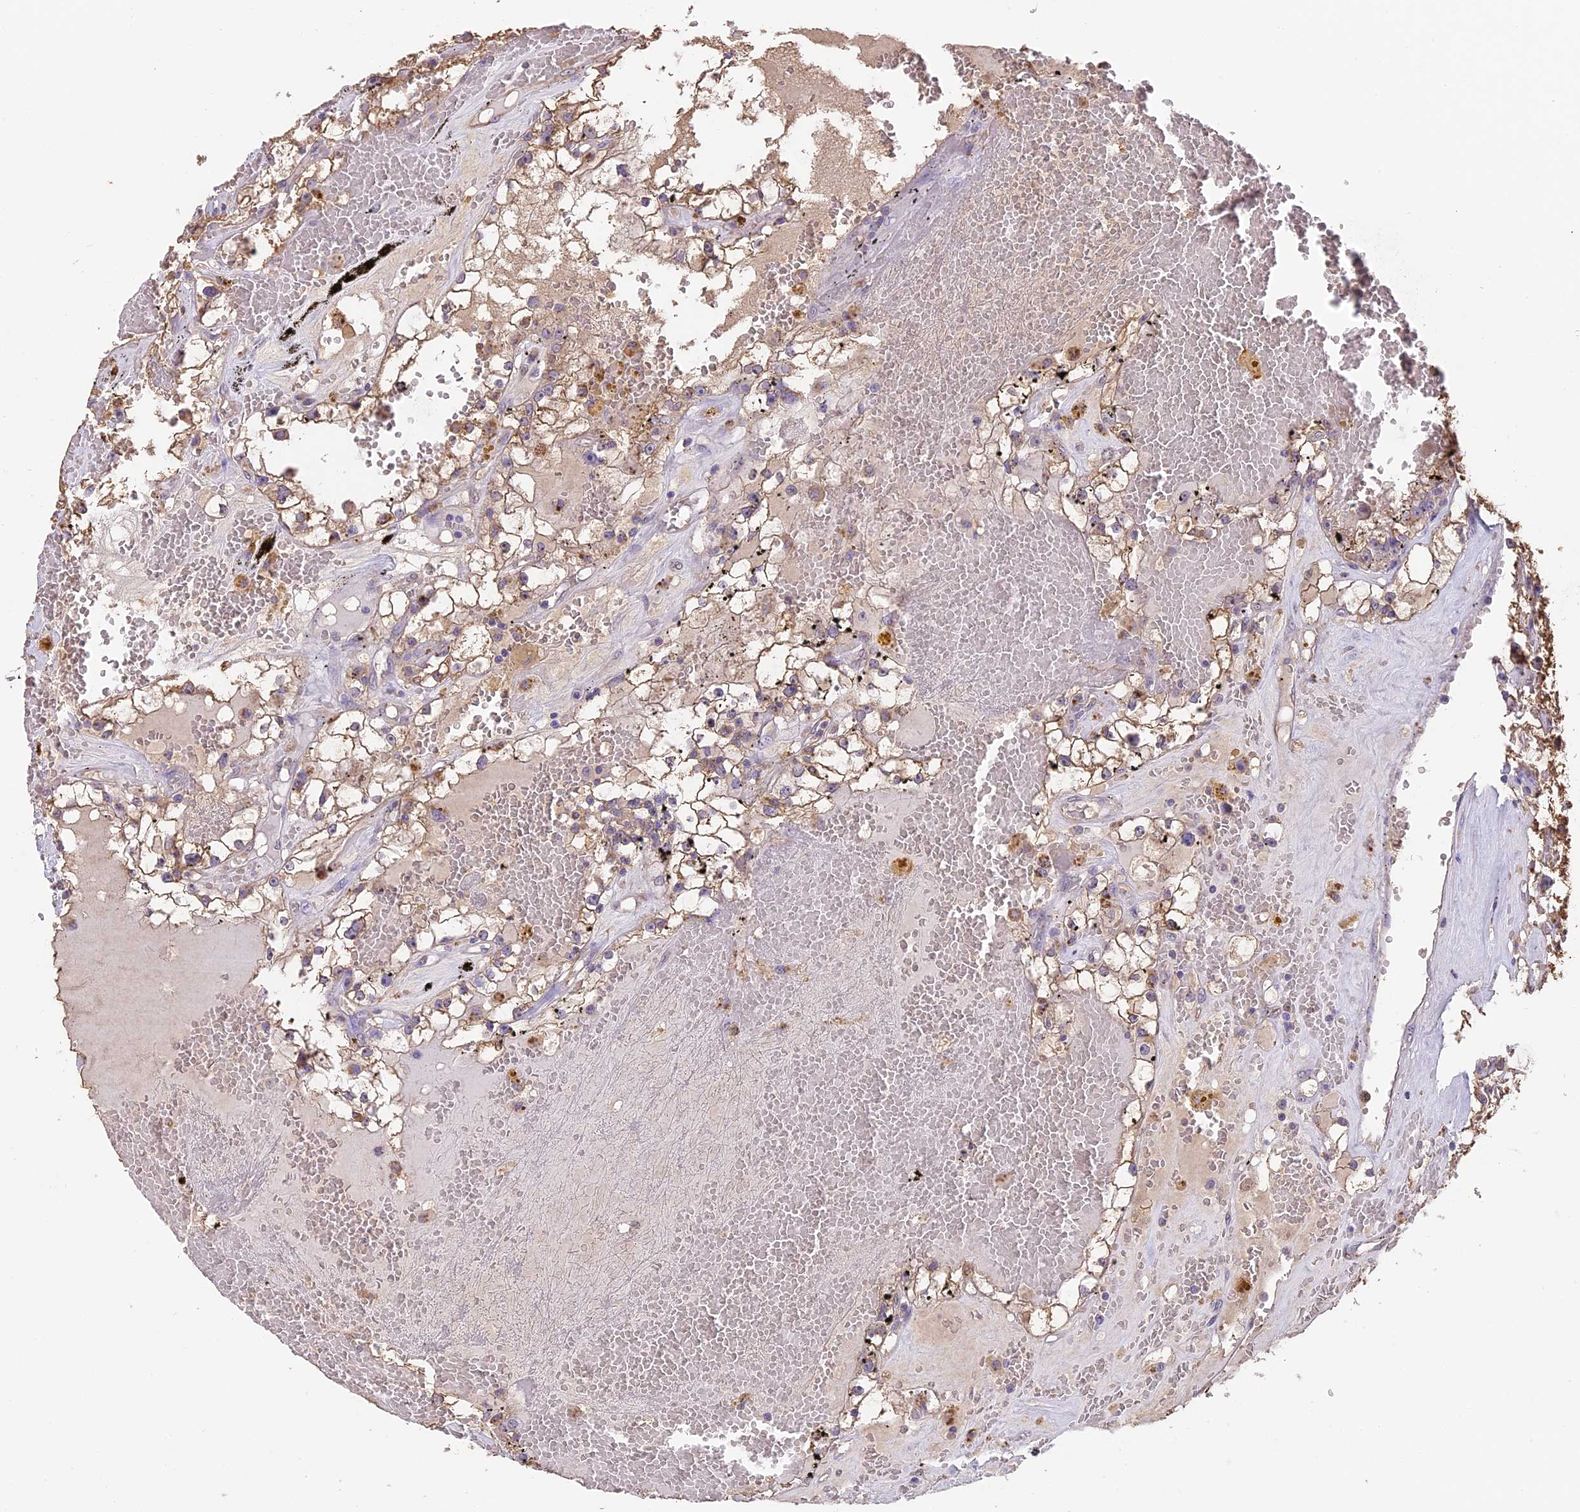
{"staining": {"intensity": "moderate", "quantity": ">75%", "location": "cytoplasmic/membranous"}, "tissue": "renal cancer", "cell_type": "Tumor cells", "image_type": "cancer", "snomed": [{"axis": "morphology", "description": "Adenocarcinoma, NOS"}, {"axis": "topography", "description": "Kidney"}], "caption": "Immunohistochemical staining of renal cancer (adenocarcinoma) displays moderate cytoplasmic/membranous protein positivity in approximately >75% of tumor cells. The staining was performed using DAB (3,3'-diaminobenzidine), with brown indicating positive protein expression. Nuclei are stained blue with hematoxylin.", "gene": "ARHGAP19", "patient": {"sex": "male", "age": 56}}